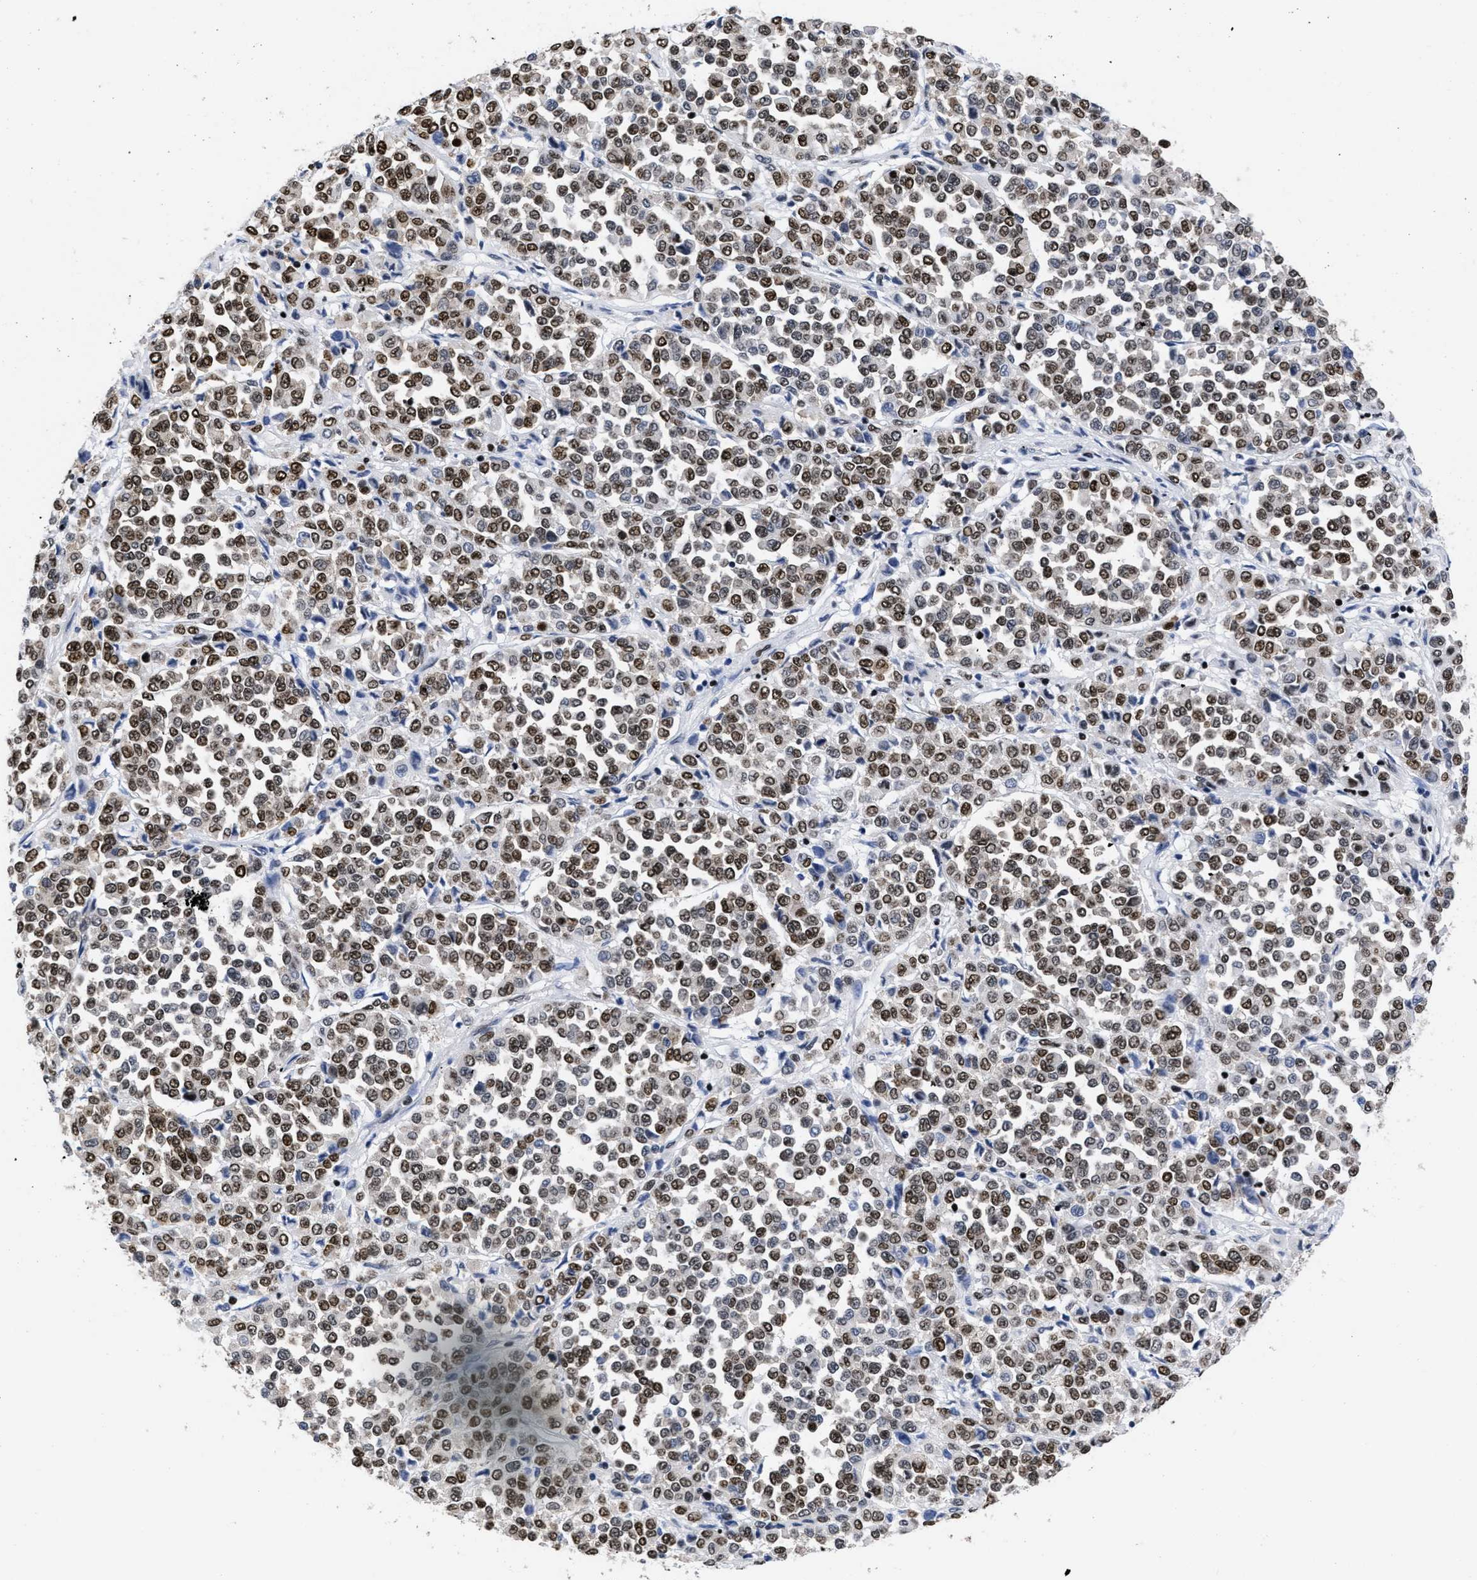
{"staining": {"intensity": "moderate", "quantity": ">75%", "location": "nuclear"}, "tissue": "melanoma", "cell_type": "Tumor cells", "image_type": "cancer", "snomed": [{"axis": "morphology", "description": "Malignant melanoma, Metastatic site"}, {"axis": "topography", "description": "Pancreas"}], "caption": "About >75% of tumor cells in malignant melanoma (metastatic site) exhibit moderate nuclear protein positivity as visualized by brown immunohistochemical staining.", "gene": "CALHM3", "patient": {"sex": "female", "age": 30}}